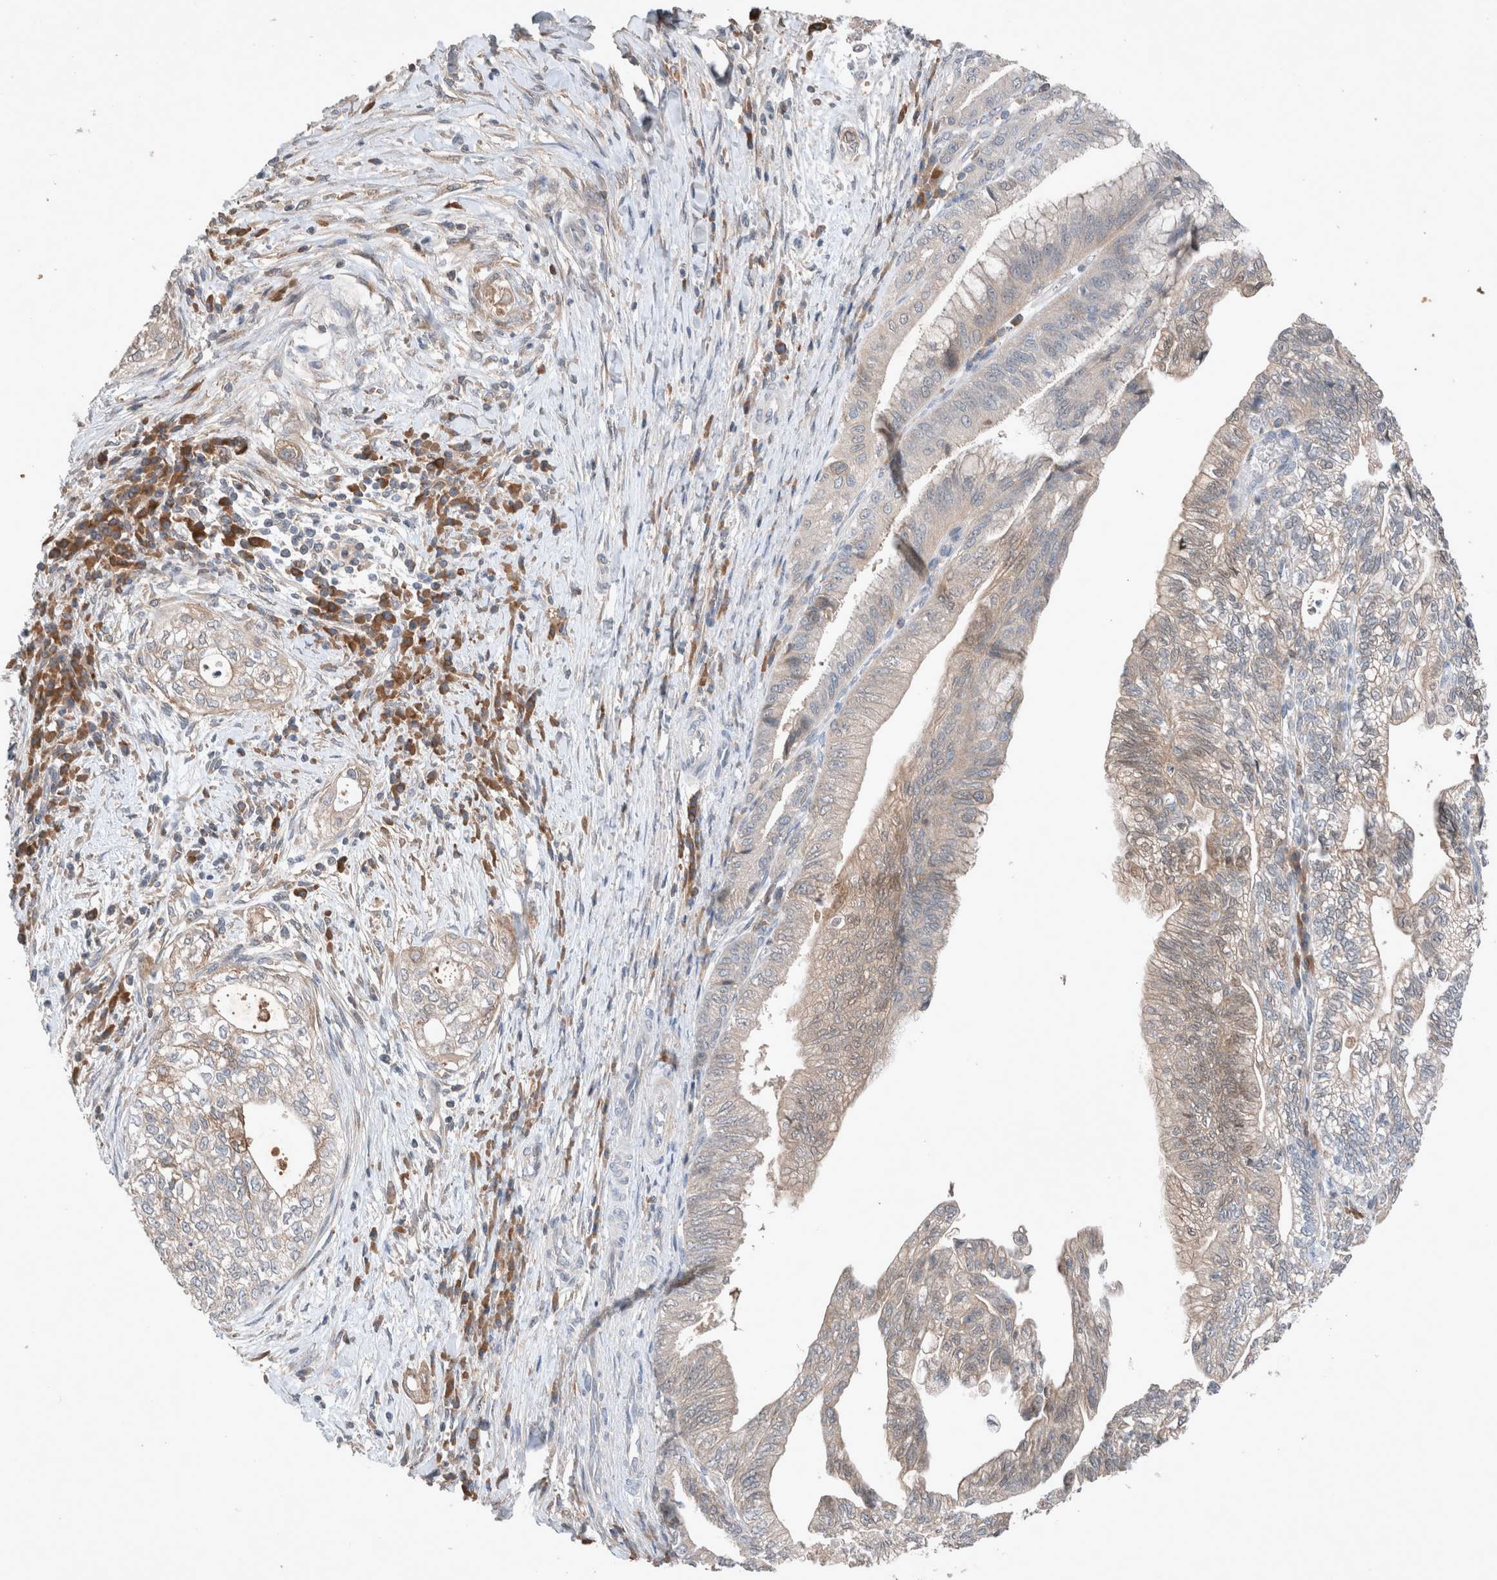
{"staining": {"intensity": "weak", "quantity": "<25%", "location": "cytoplasmic/membranous"}, "tissue": "pancreatic cancer", "cell_type": "Tumor cells", "image_type": "cancer", "snomed": [{"axis": "morphology", "description": "Adenocarcinoma, NOS"}, {"axis": "topography", "description": "Pancreas"}], "caption": "Pancreatic cancer stained for a protein using IHC reveals no expression tumor cells.", "gene": "UGCG", "patient": {"sex": "male", "age": 72}}